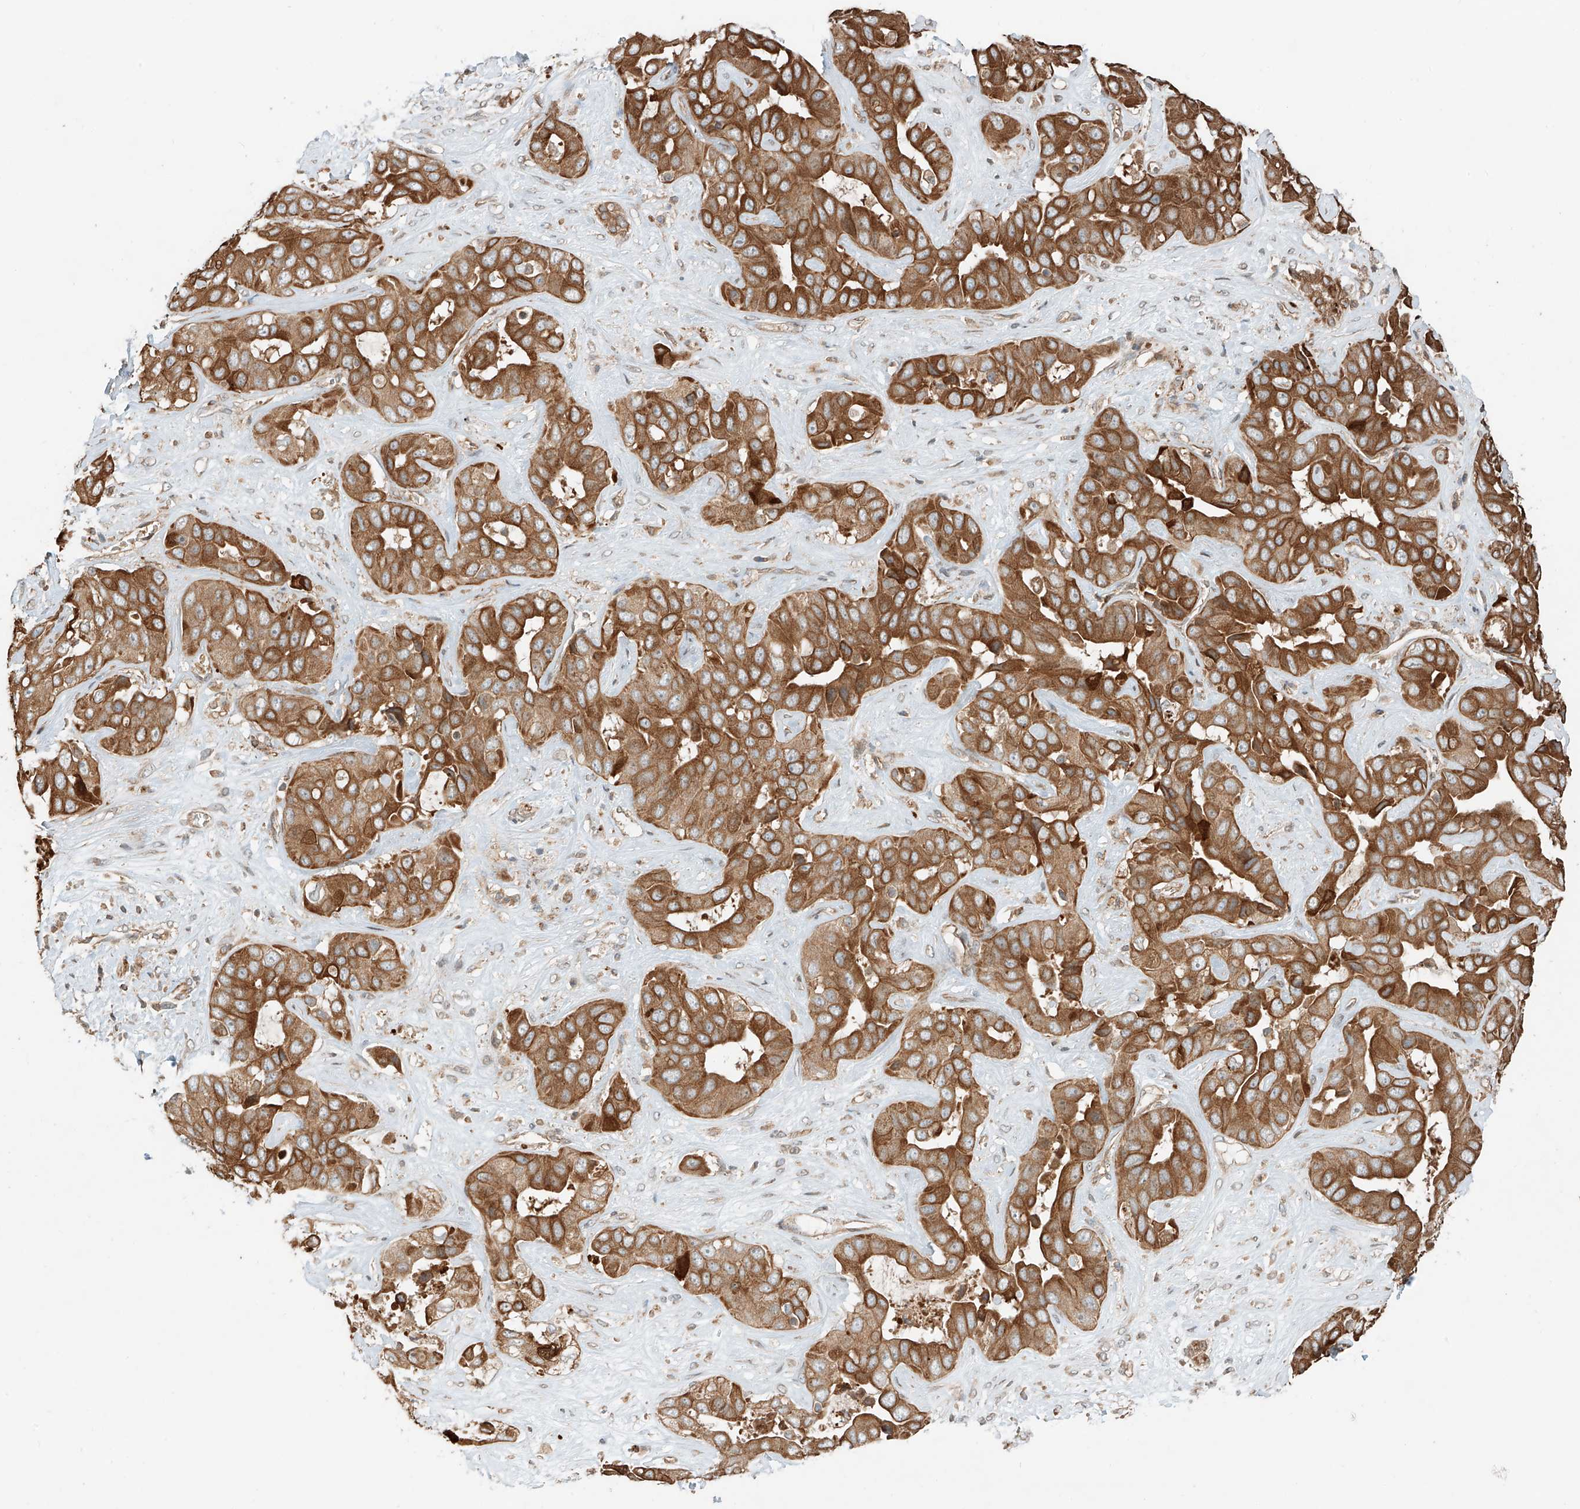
{"staining": {"intensity": "strong", "quantity": ">75%", "location": "cytoplasmic/membranous"}, "tissue": "liver cancer", "cell_type": "Tumor cells", "image_type": "cancer", "snomed": [{"axis": "morphology", "description": "Cholangiocarcinoma"}, {"axis": "topography", "description": "Liver"}], "caption": "Immunohistochemical staining of cholangiocarcinoma (liver) reveals high levels of strong cytoplasmic/membranous protein staining in about >75% of tumor cells.", "gene": "CEP162", "patient": {"sex": "female", "age": 52}}